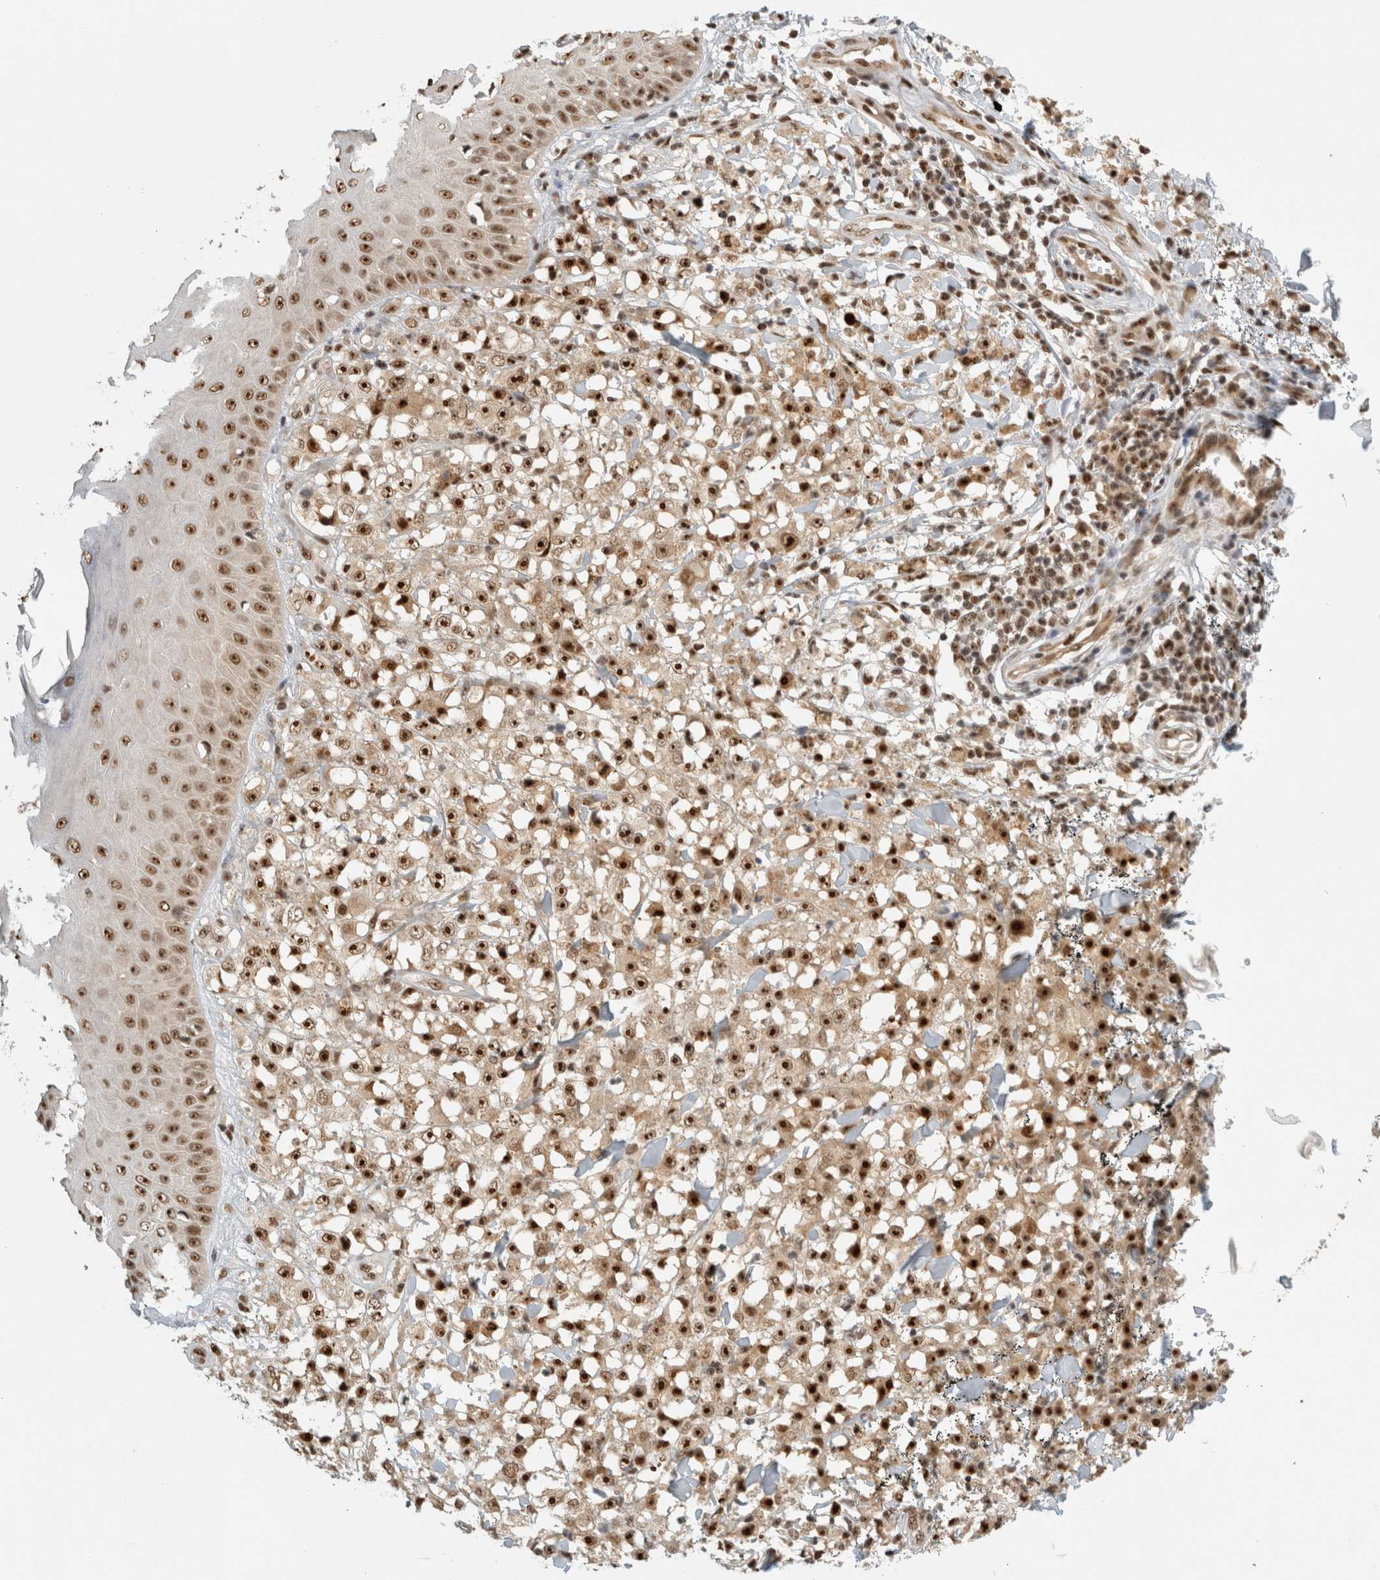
{"staining": {"intensity": "strong", "quantity": ">75%", "location": "nuclear"}, "tissue": "melanoma", "cell_type": "Tumor cells", "image_type": "cancer", "snomed": [{"axis": "morphology", "description": "Malignant melanoma, NOS"}, {"axis": "topography", "description": "Skin"}], "caption": "An immunohistochemistry (IHC) image of tumor tissue is shown. Protein staining in brown highlights strong nuclear positivity in malignant melanoma within tumor cells.", "gene": "EBNA1BP2", "patient": {"sex": "female", "age": 82}}